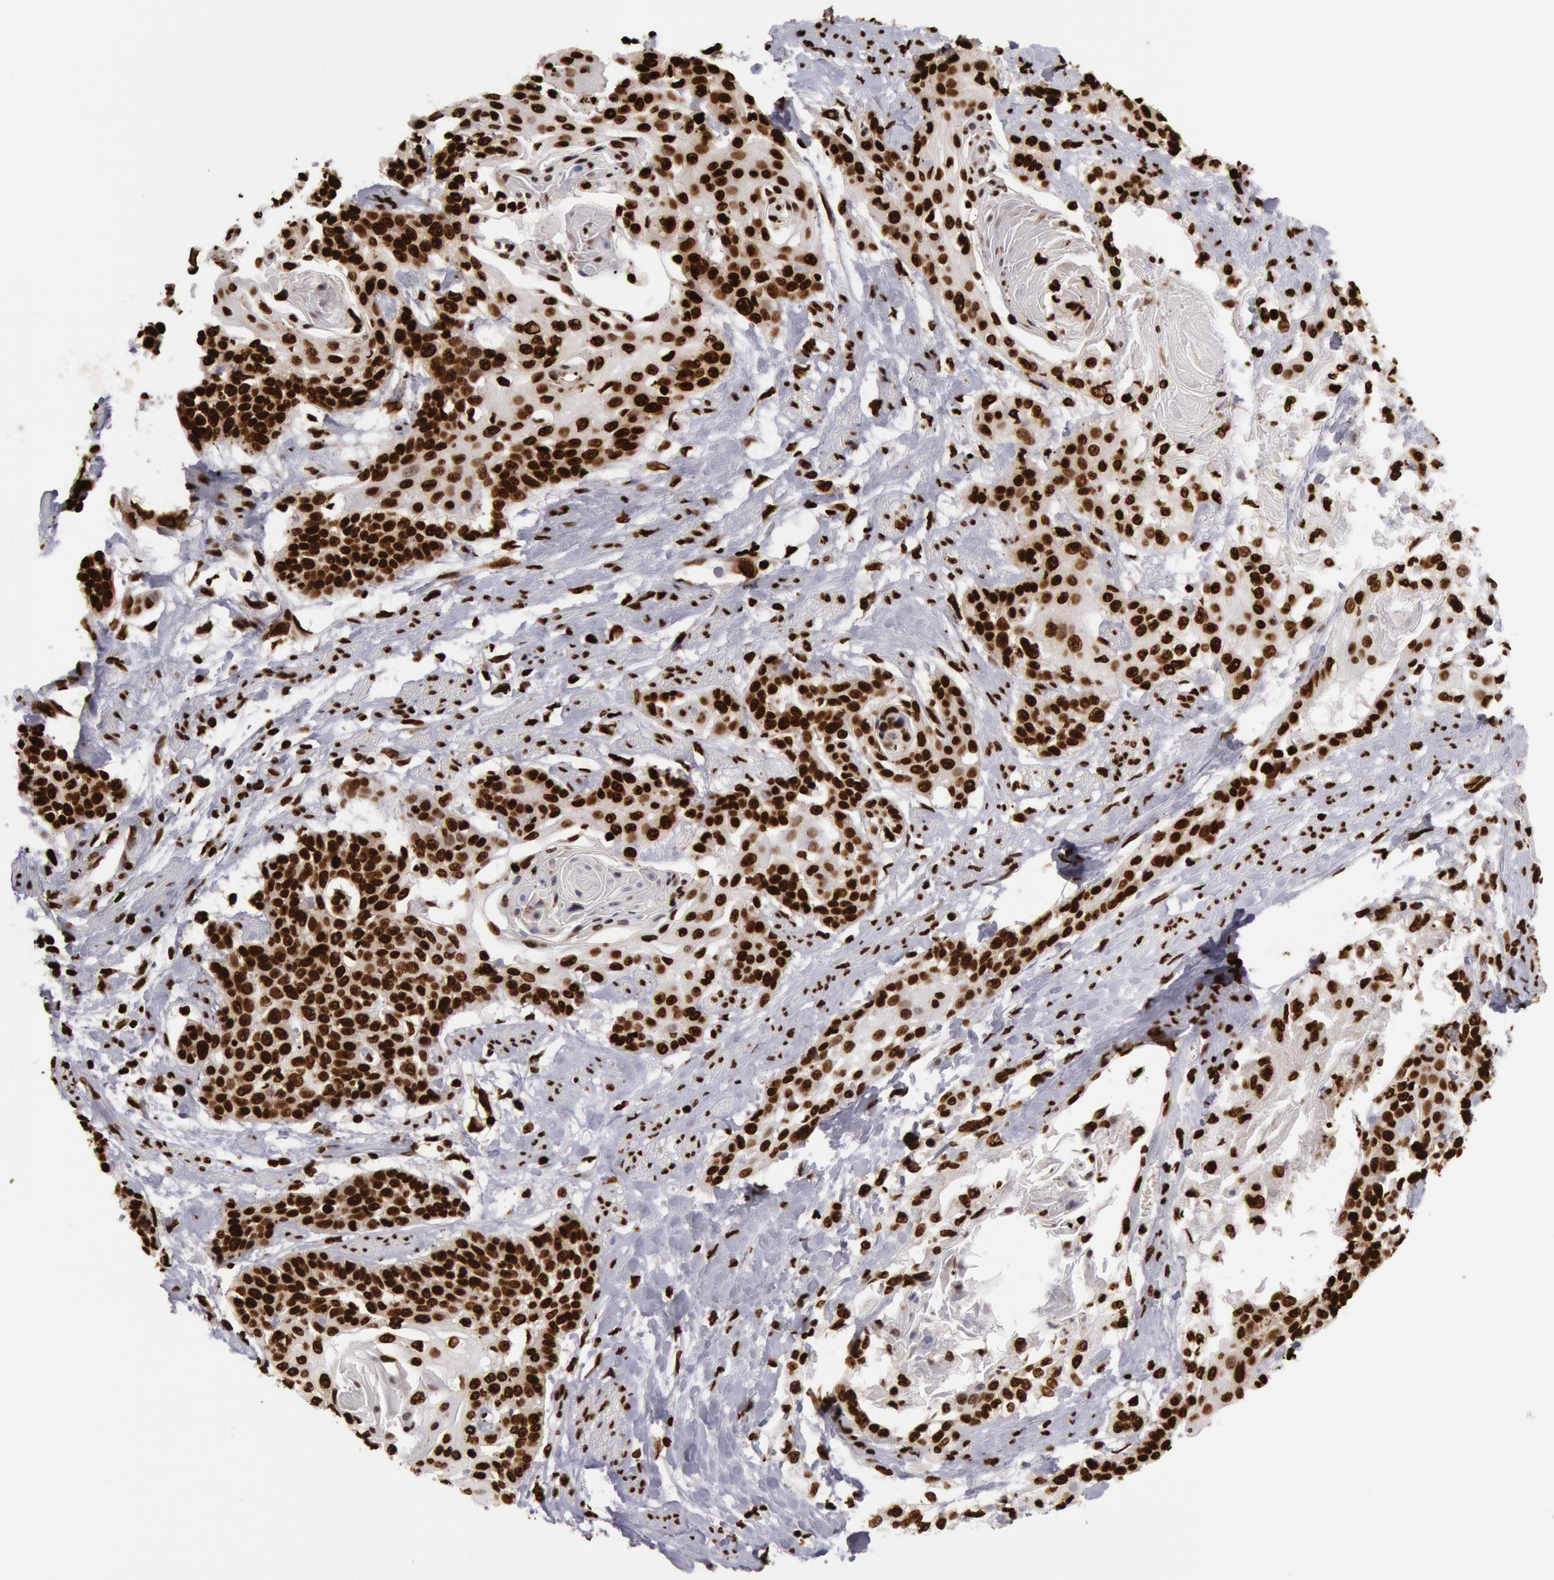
{"staining": {"intensity": "strong", "quantity": ">75%", "location": "nuclear"}, "tissue": "cervical cancer", "cell_type": "Tumor cells", "image_type": "cancer", "snomed": [{"axis": "morphology", "description": "Squamous cell carcinoma, NOS"}, {"axis": "topography", "description": "Cervix"}], "caption": "High-power microscopy captured an immunohistochemistry histopathology image of cervical cancer (squamous cell carcinoma), revealing strong nuclear staining in approximately >75% of tumor cells.", "gene": "H3-4", "patient": {"sex": "female", "age": 57}}